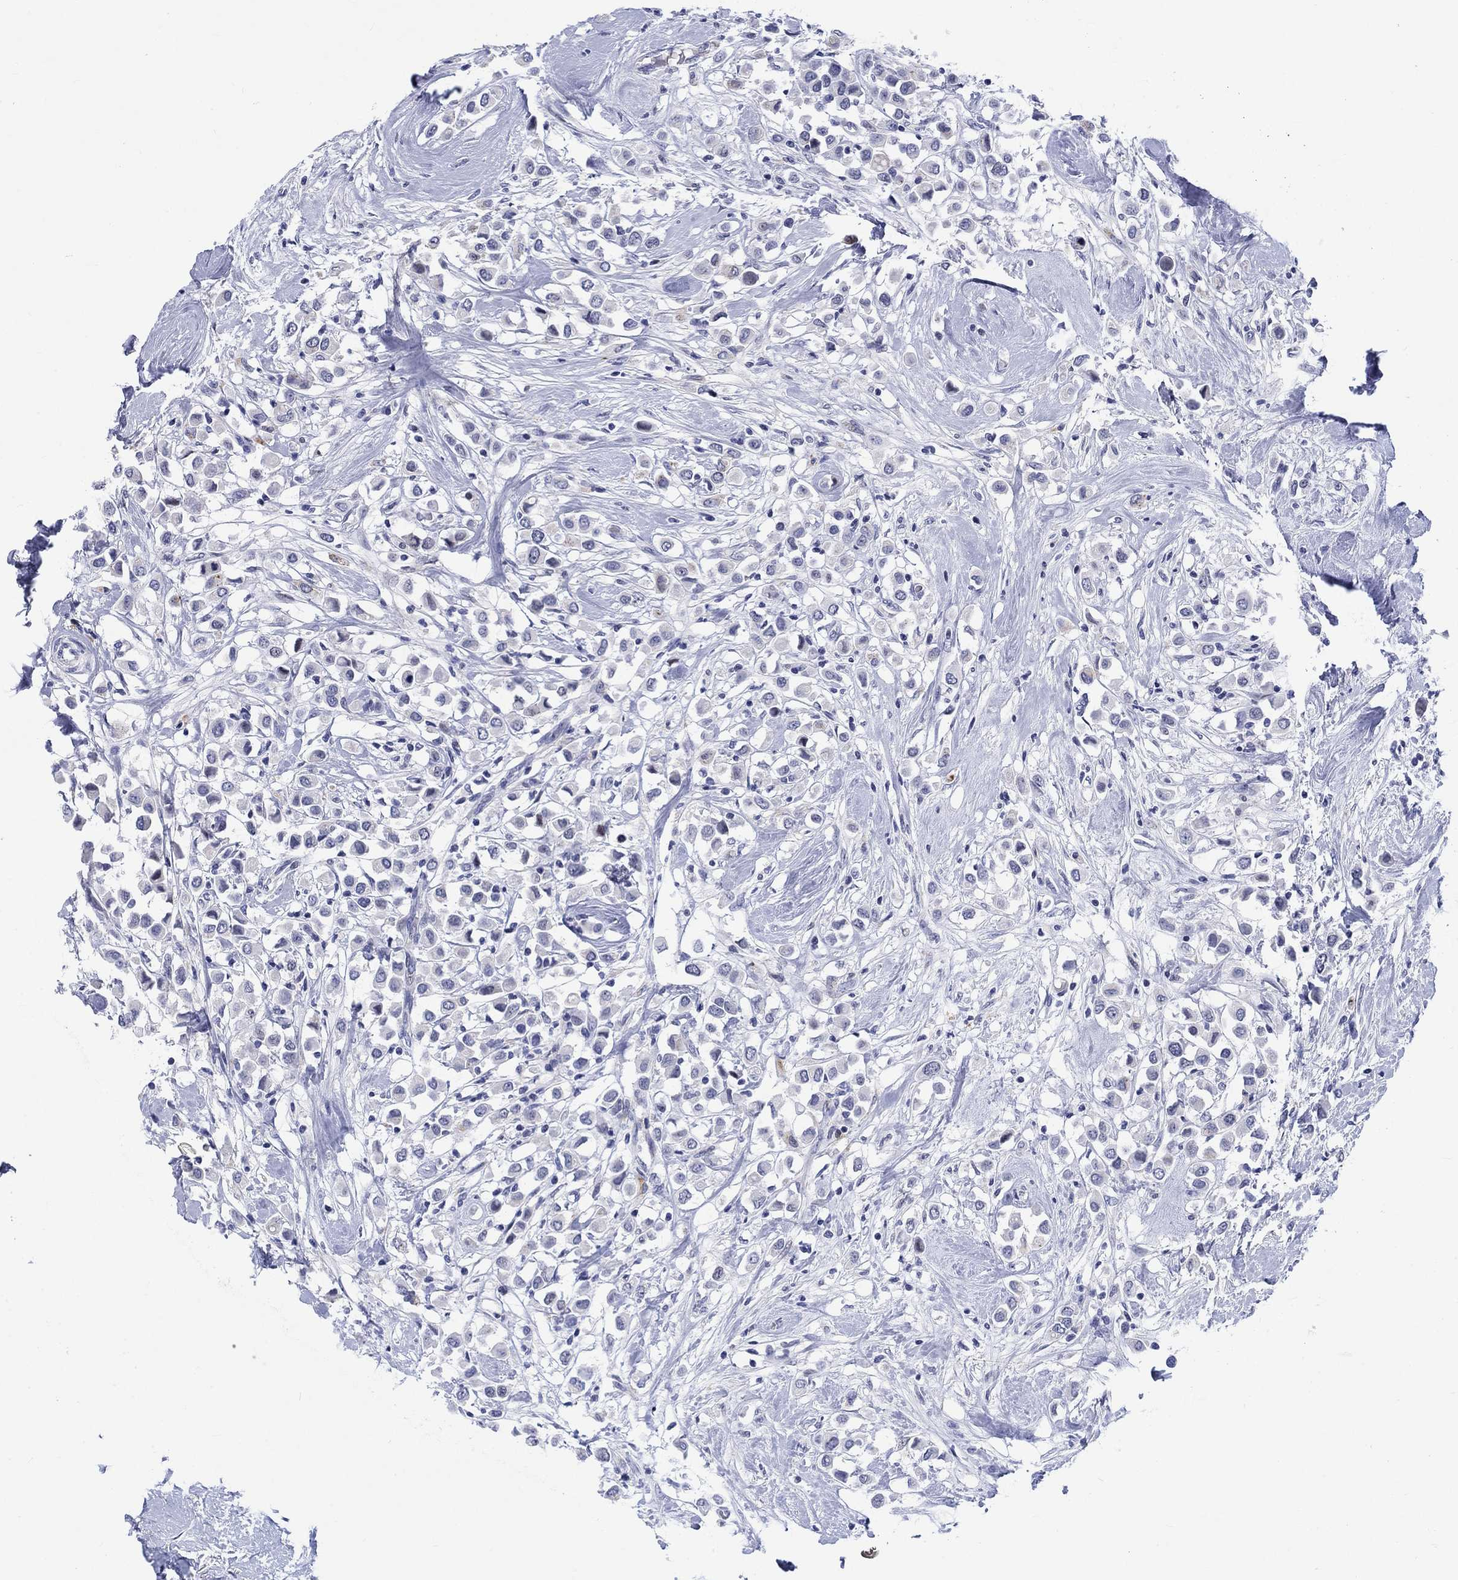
{"staining": {"intensity": "negative", "quantity": "none", "location": "none"}, "tissue": "breast cancer", "cell_type": "Tumor cells", "image_type": "cancer", "snomed": [{"axis": "morphology", "description": "Duct carcinoma"}, {"axis": "topography", "description": "Breast"}], "caption": "IHC micrograph of human infiltrating ductal carcinoma (breast) stained for a protein (brown), which exhibits no positivity in tumor cells.", "gene": "CDCA2", "patient": {"sex": "female", "age": 61}}